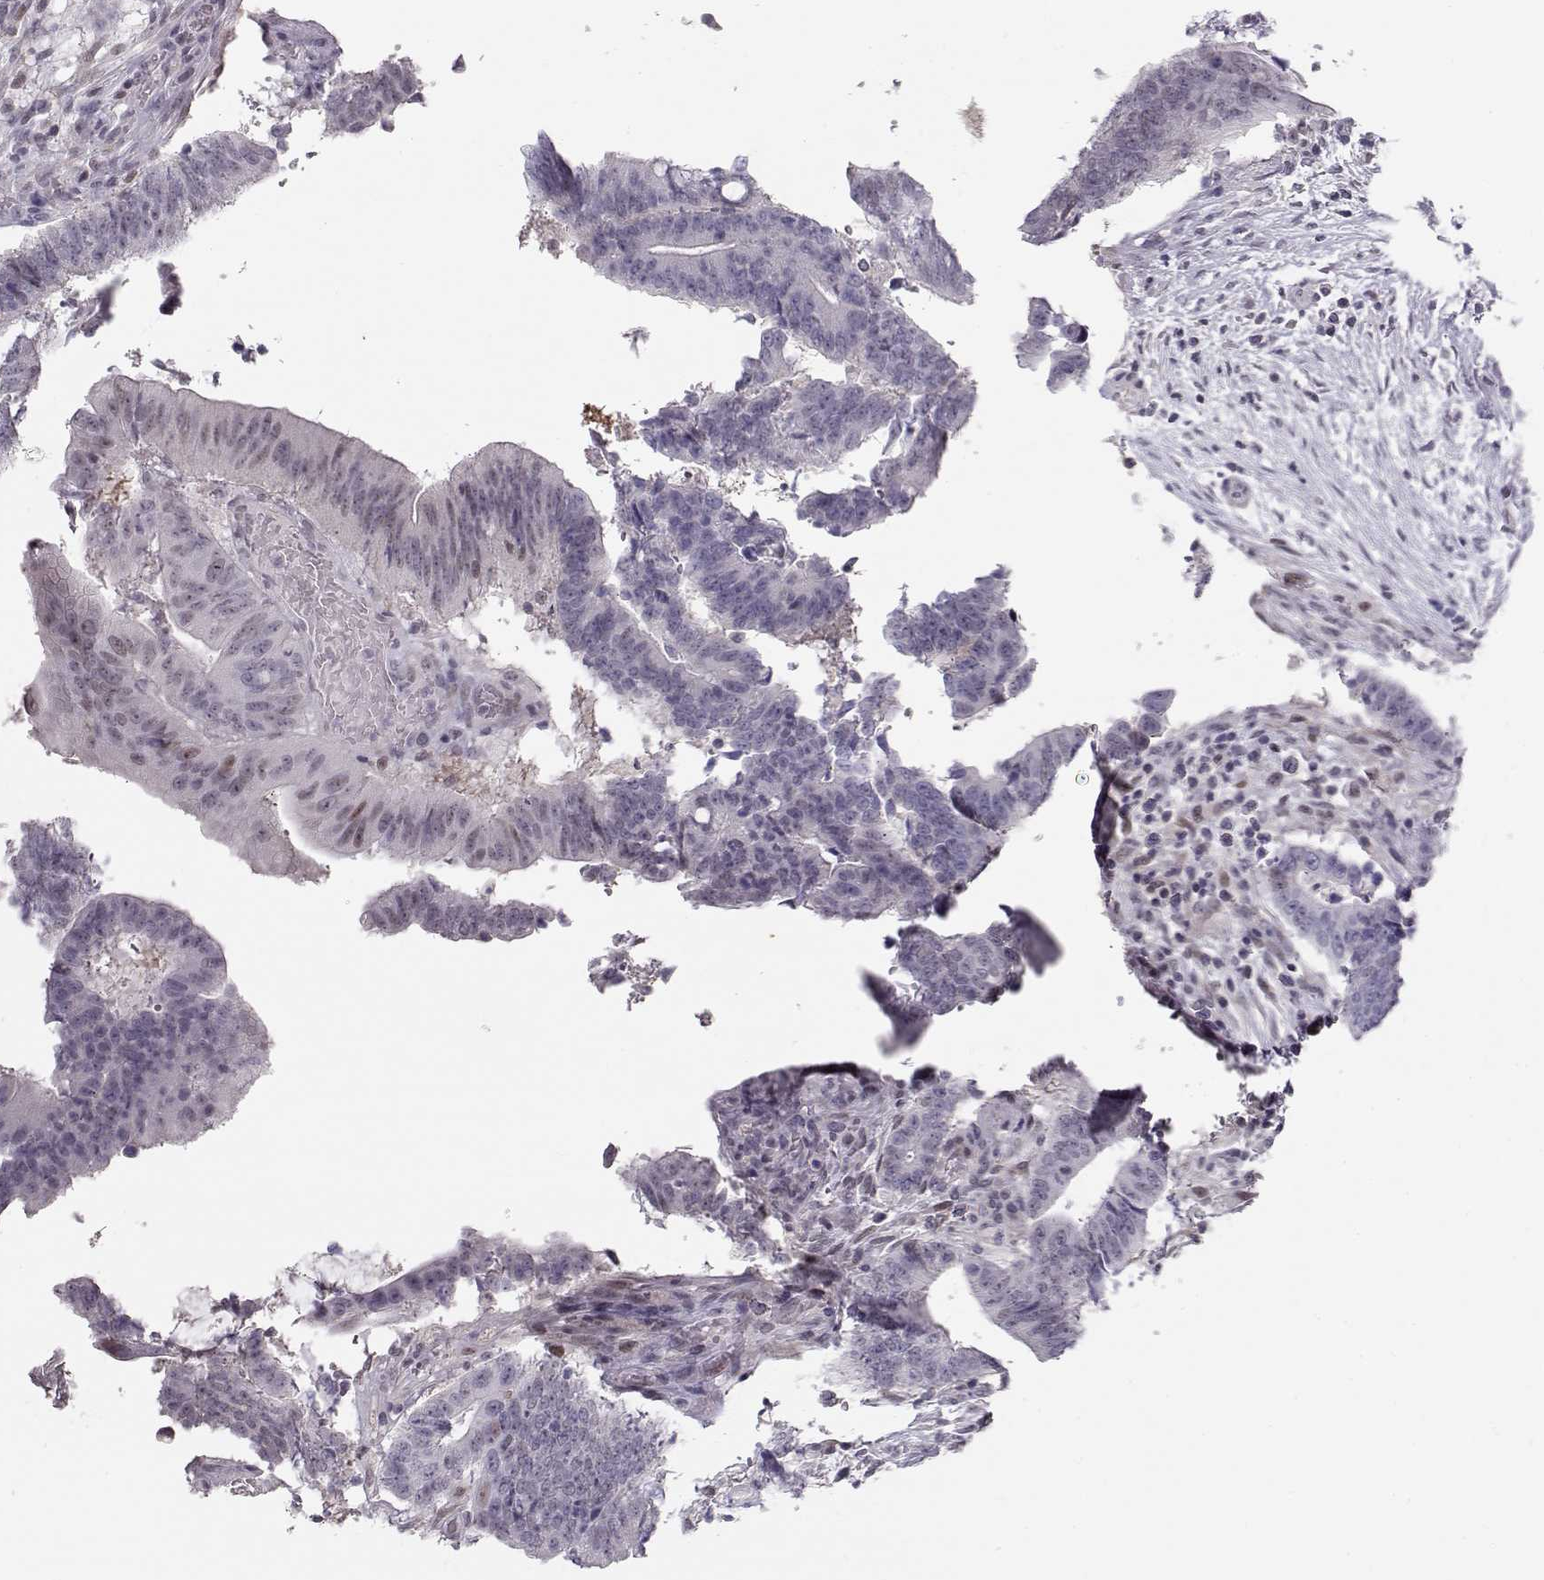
{"staining": {"intensity": "negative", "quantity": "none", "location": "none"}, "tissue": "colorectal cancer", "cell_type": "Tumor cells", "image_type": "cancer", "snomed": [{"axis": "morphology", "description": "Adenocarcinoma, NOS"}, {"axis": "topography", "description": "Colon"}], "caption": "This is an immunohistochemistry image of human colorectal cancer (adenocarcinoma). There is no expression in tumor cells.", "gene": "TEPP", "patient": {"sex": "female", "age": 43}}